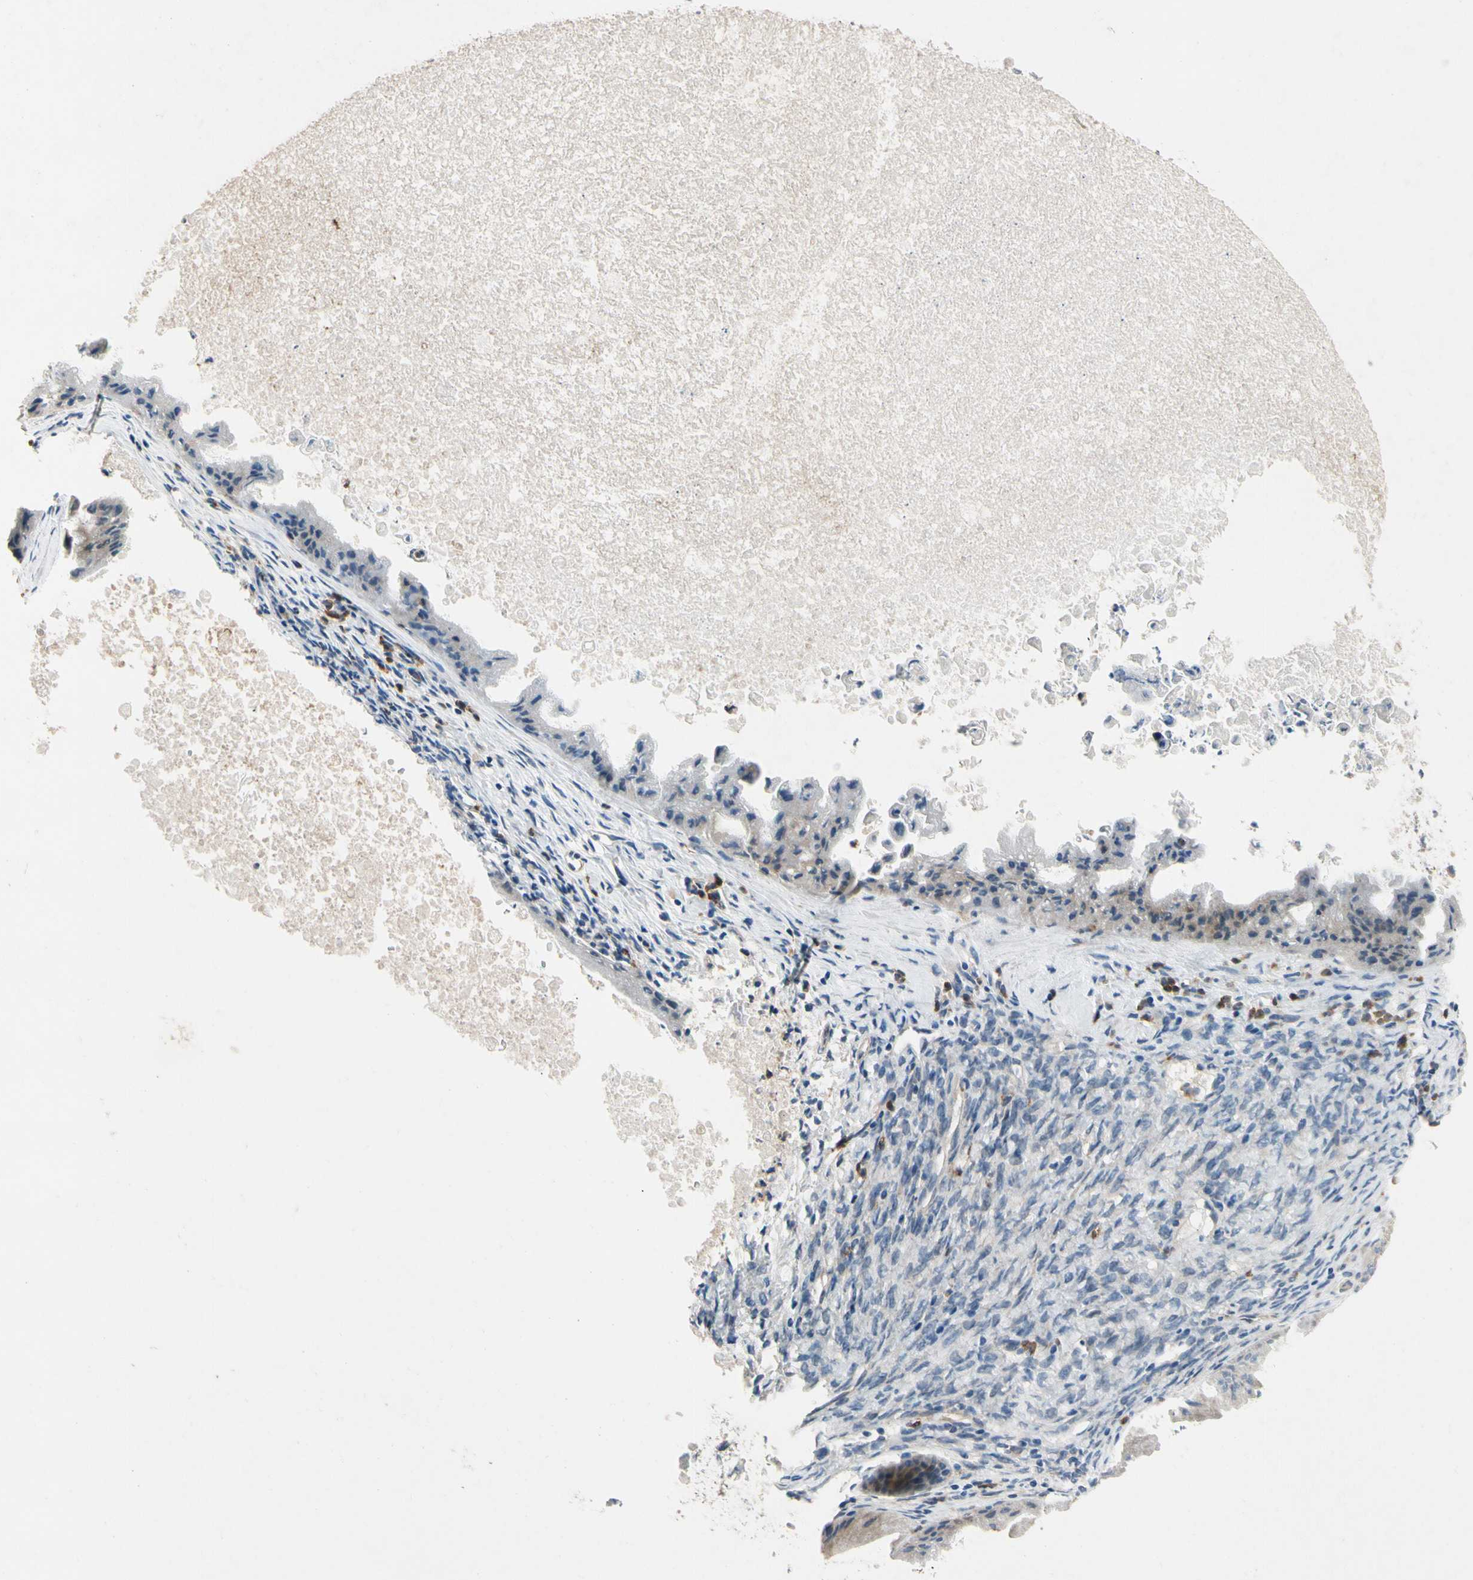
{"staining": {"intensity": "weak", "quantity": "<25%", "location": "cytoplasmic/membranous"}, "tissue": "ovarian cancer", "cell_type": "Tumor cells", "image_type": "cancer", "snomed": [{"axis": "morphology", "description": "Cystadenocarcinoma, mucinous, NOS"}, {"axis": "topography", "description": "Ovary"}], "caption": "Histopathology image shows no significant protein staining in tumor cells of ovarian cancer (mucinous cystadenocarcinoma).", "gene": "SIGLEC5", "patient": {"sex": "female", "age": 37}}